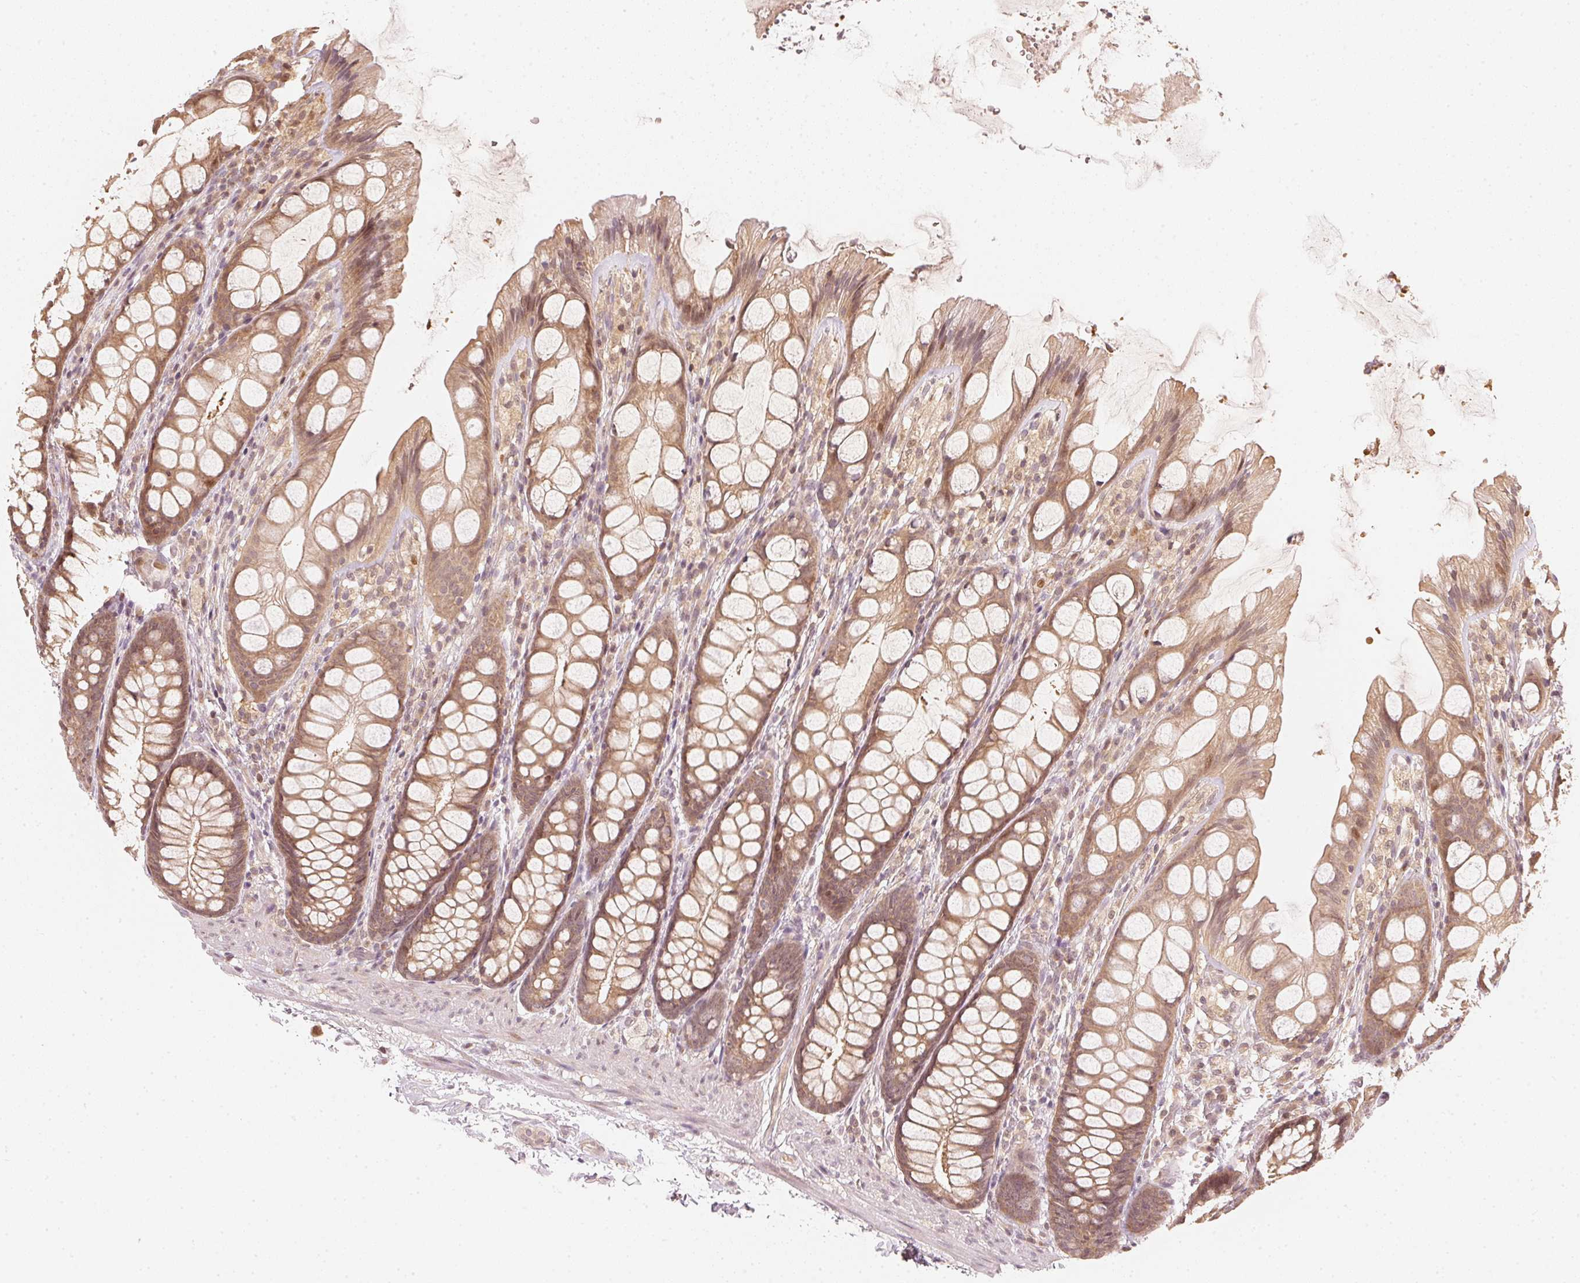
{"staining": {"intensity": "moderate", "quantity": ">75%", "location": "cytoplasmic/membranous,nuclear"}, "tissue": "colon", "cell_type": "Glandular cells", "image_type": "normal", "snomed": [{"axis": "morphology", "description": "Normal tissue, NOS"}, {"axis": "topography", "description": "Colon"}], "caption": "Protein expression analysis of normal human colon reveals moderate cytoplasmic/membranous,nuclear positivity in approximately >75% of glandular cells. Nuclei are stained in blue.", "gene": "UBE2L3", "patient": {"sex": "male", "age": 47}}